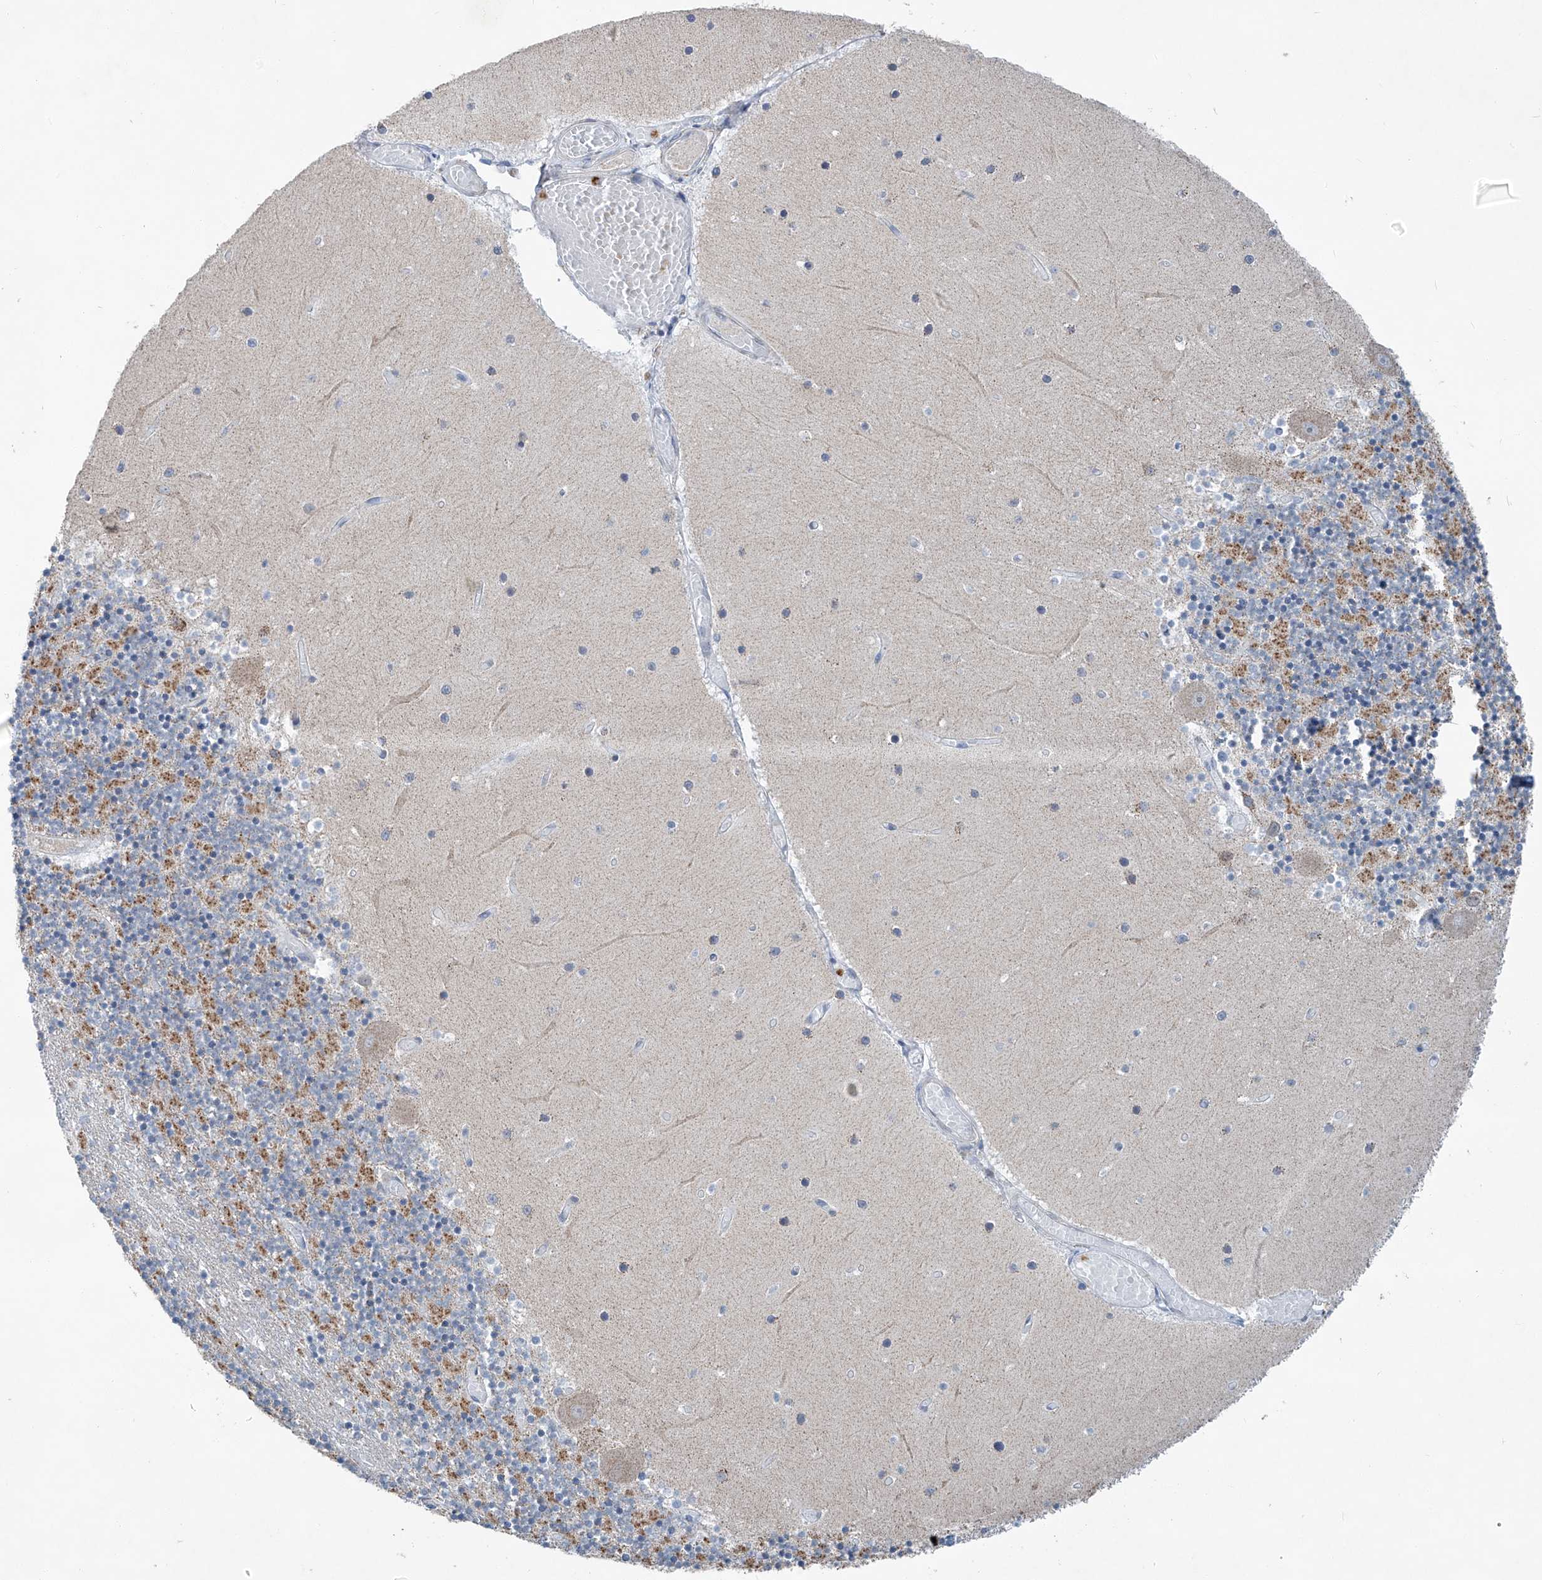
{"staining": {"intensity": "moderate", "quantity": "25%-75%", "location": "cytoplasmic/membranous"}, "tissue": "cerebellum", "cell_type": "Cells in granular layer", "image_type": "normal", "snomed": [{"axis": "morphology", "description": "Normal tissue, NOS"}, {"axis": "topography", "description": "Cerebellum"}], "caption": "This is an image of IHC staining of normal cerebellum, which shows moderate expression in the cytoplasmic/membranous of cells in granular layer.", "gene": "KLF15", "patient": {"sex": "female", "age": 28}}